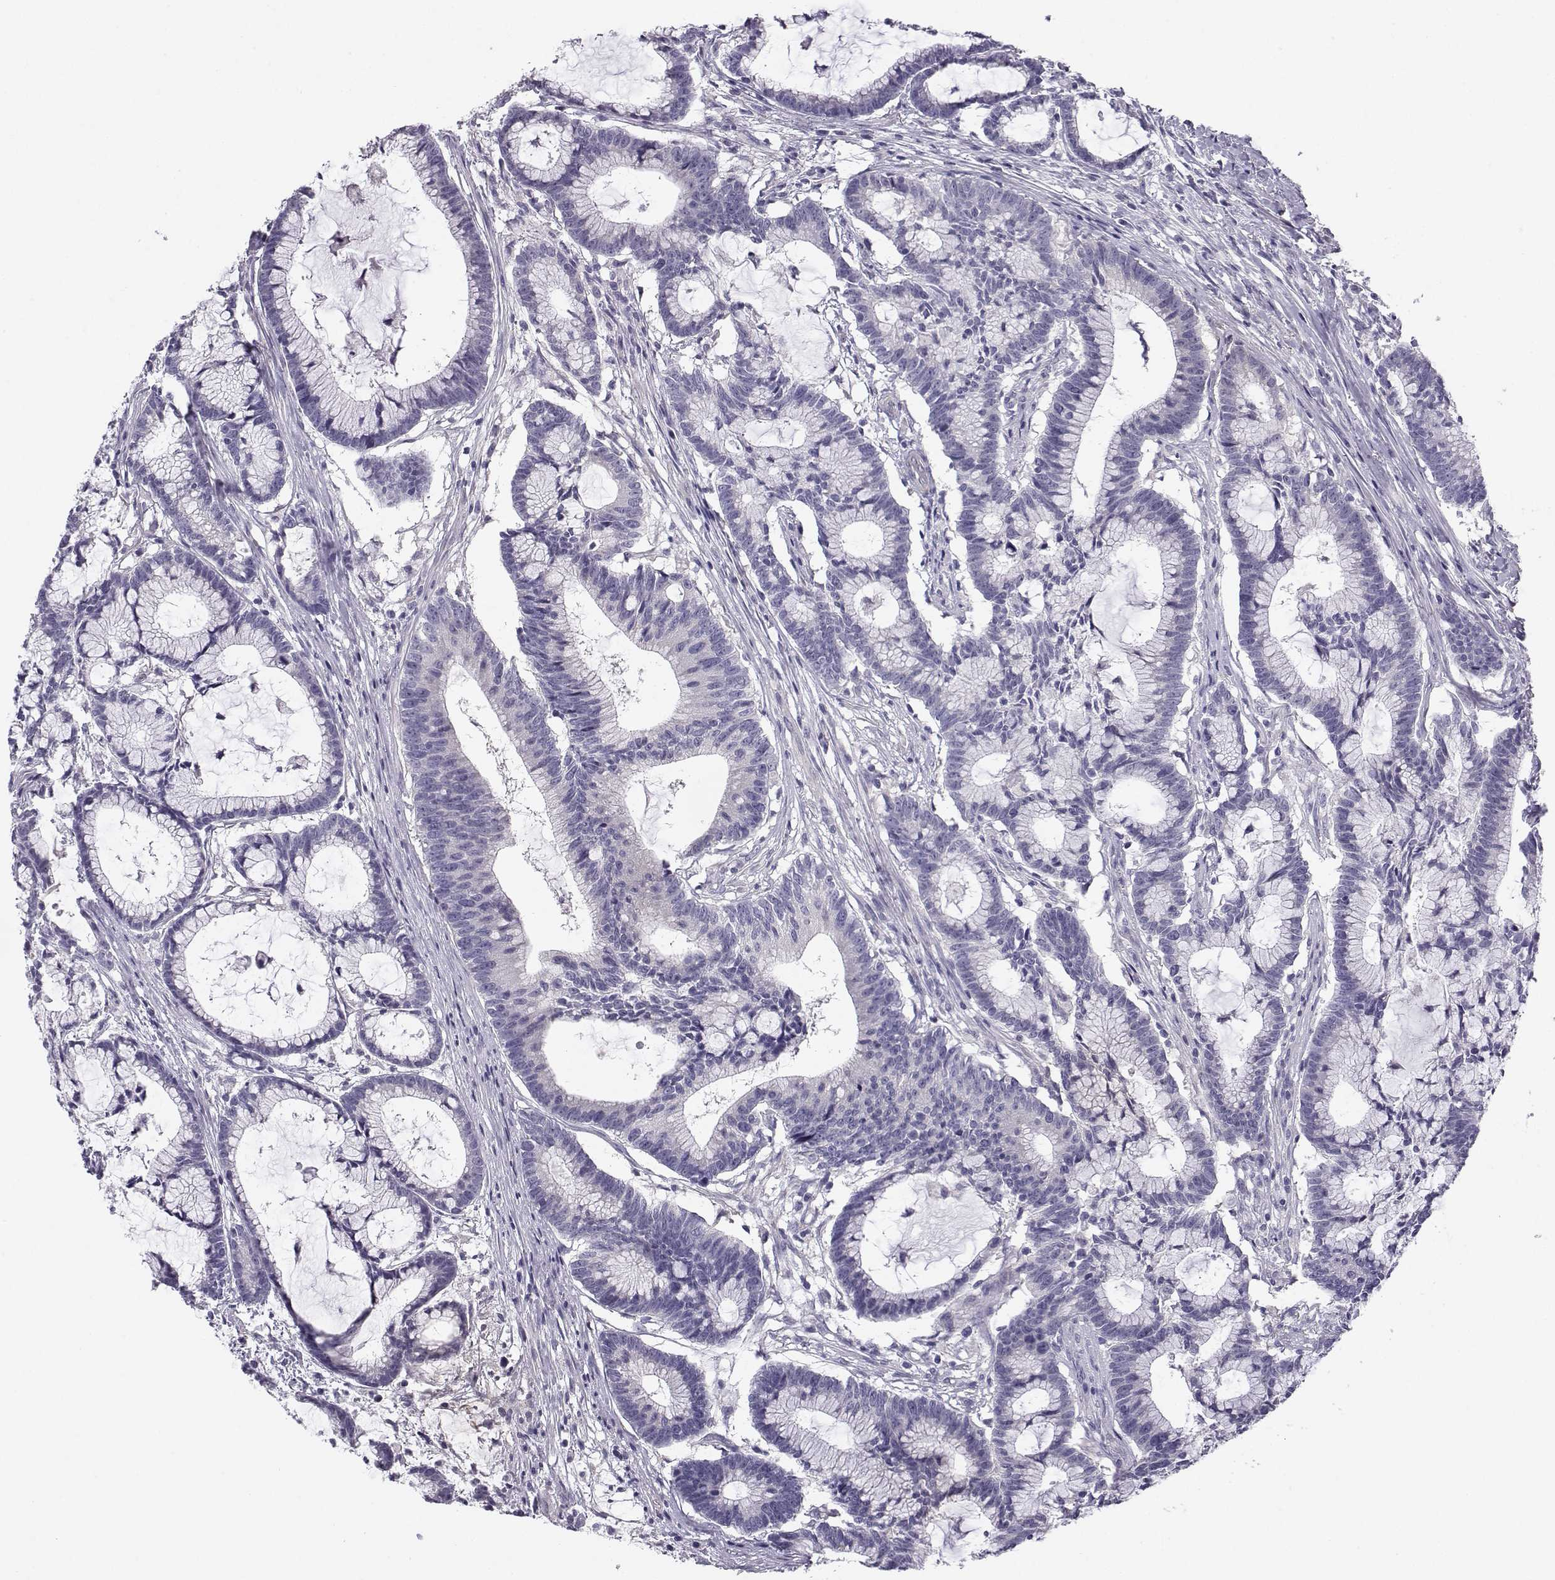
{"staining": {"intensity": "negative", "quantity": "none", "location": "none"}, "tissue": "colorectal cancer", "cell_type": "Tumor cells", "image_type": "cancer", "snomed": [{"axis": "morphology", "description": "Adenocarcinoma, NOS"}, {"axis": "topography", "description": "Colon"}], "caption": "The immunohistochemistry photomicrograph has no significant staining in tumor cells of colorectal cancer tissue.", "gene": "KCNMB4", "patient": {"sex": "female", "age": 78}}